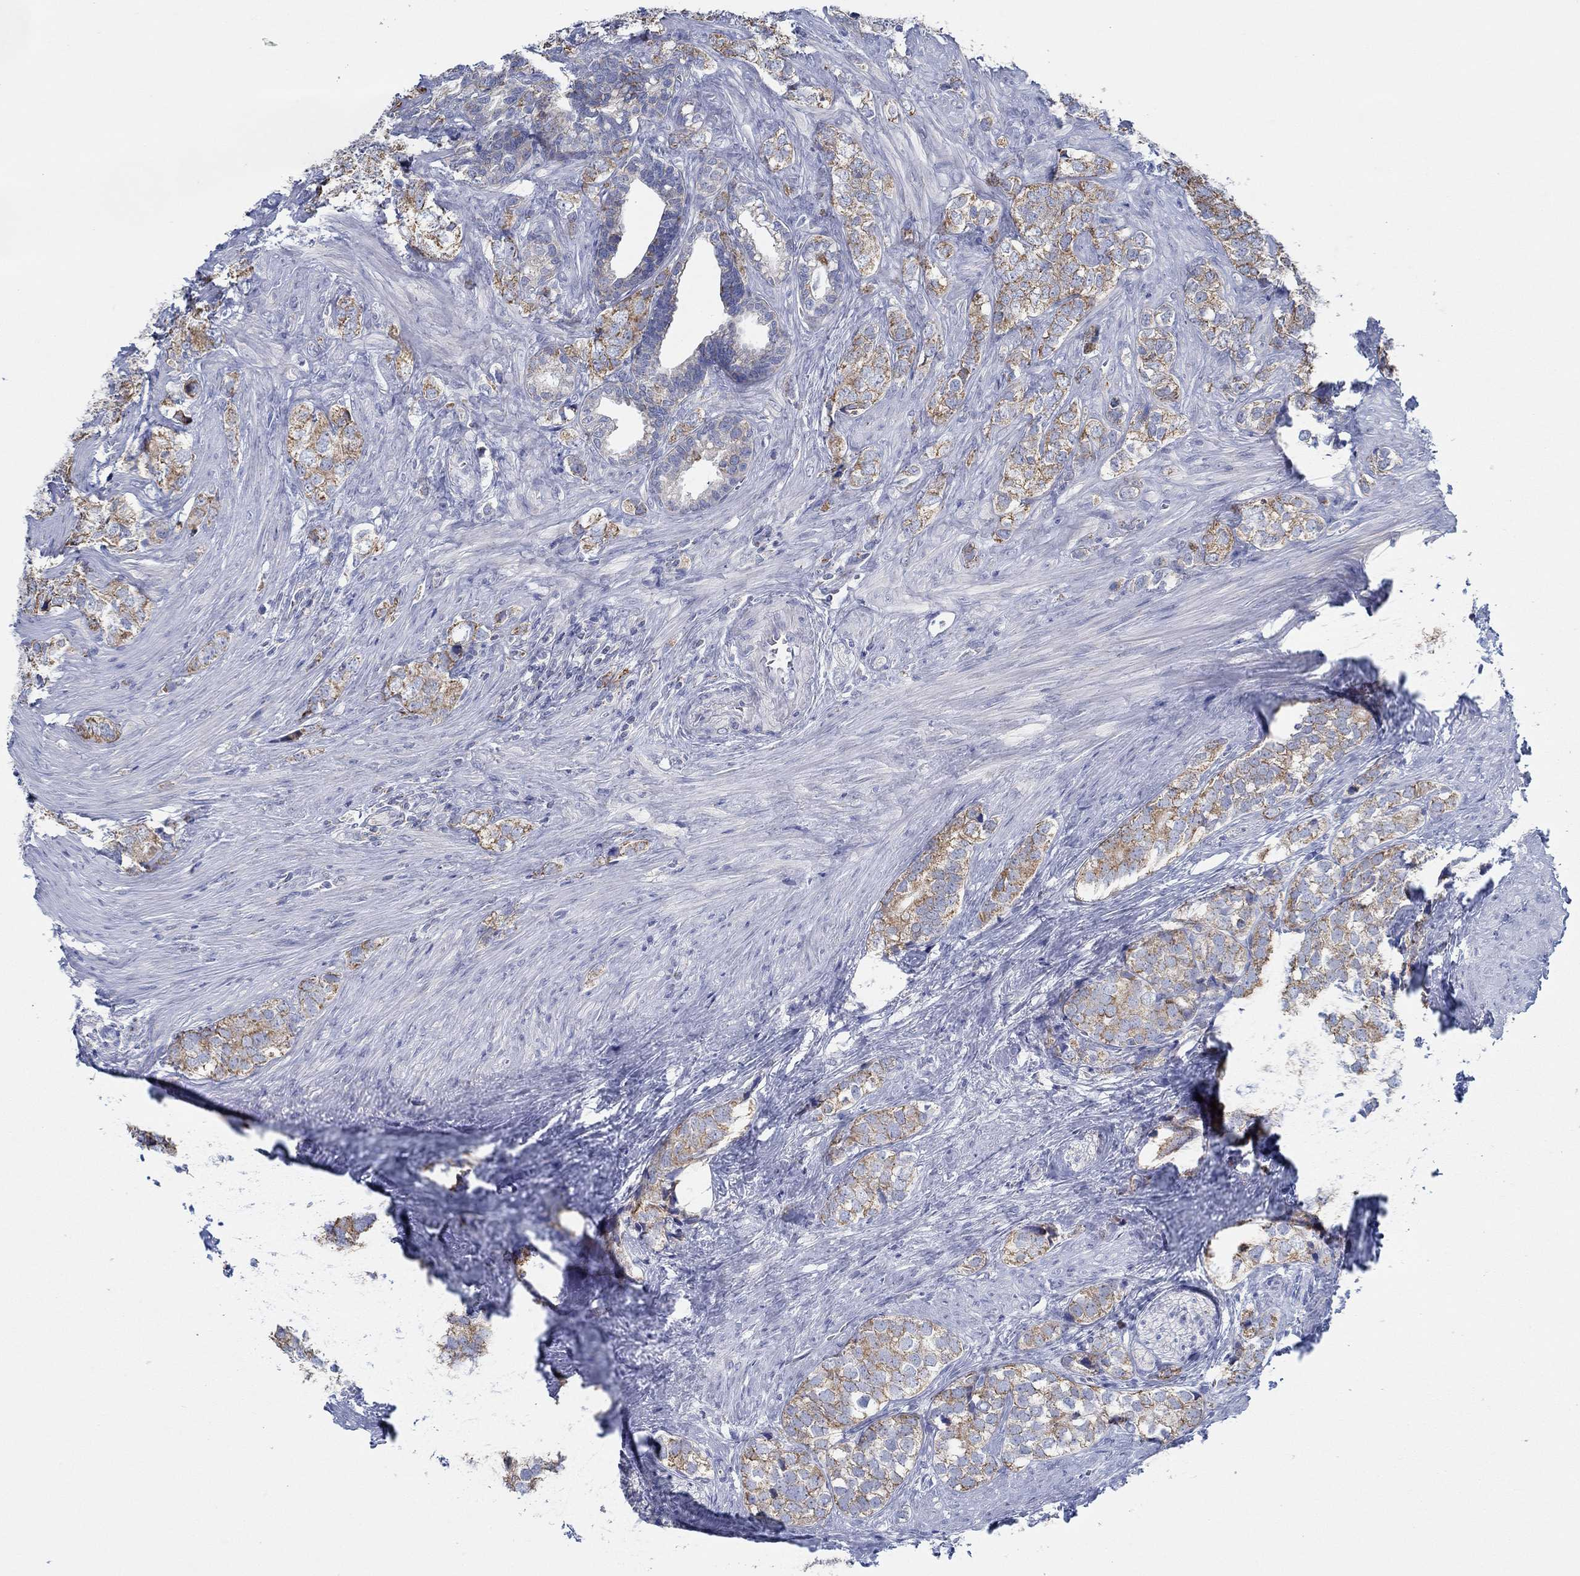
{"staining": {"intensity": "strong", "quantity": "25%-75%", "location": "cytoplasmic/membranous"}, "tissue": "prostate cancer", "cell_type": "Tumor cells", "image_type": "cancer", "snomed": [{"axis": "morphology", "description": "Adenocarcinoma, NOS"}, {"axis": "topography", "description": "Prostate and seminal vesicle, NOS"}], "caption": "A histopathology image of human prostate cancer stained for a protein reveals strong cytoplasmic/membranous brown staining in tumor cells. The staining was performed using DAB (3,3'-diaminobenzidine) to visualize the protein expression in brown, while the nuclei were stained in blue with hematoxylin (Magnification: 20x).", "gene": "GLOD5", "patient": {"sex": "male", "age": 63}}